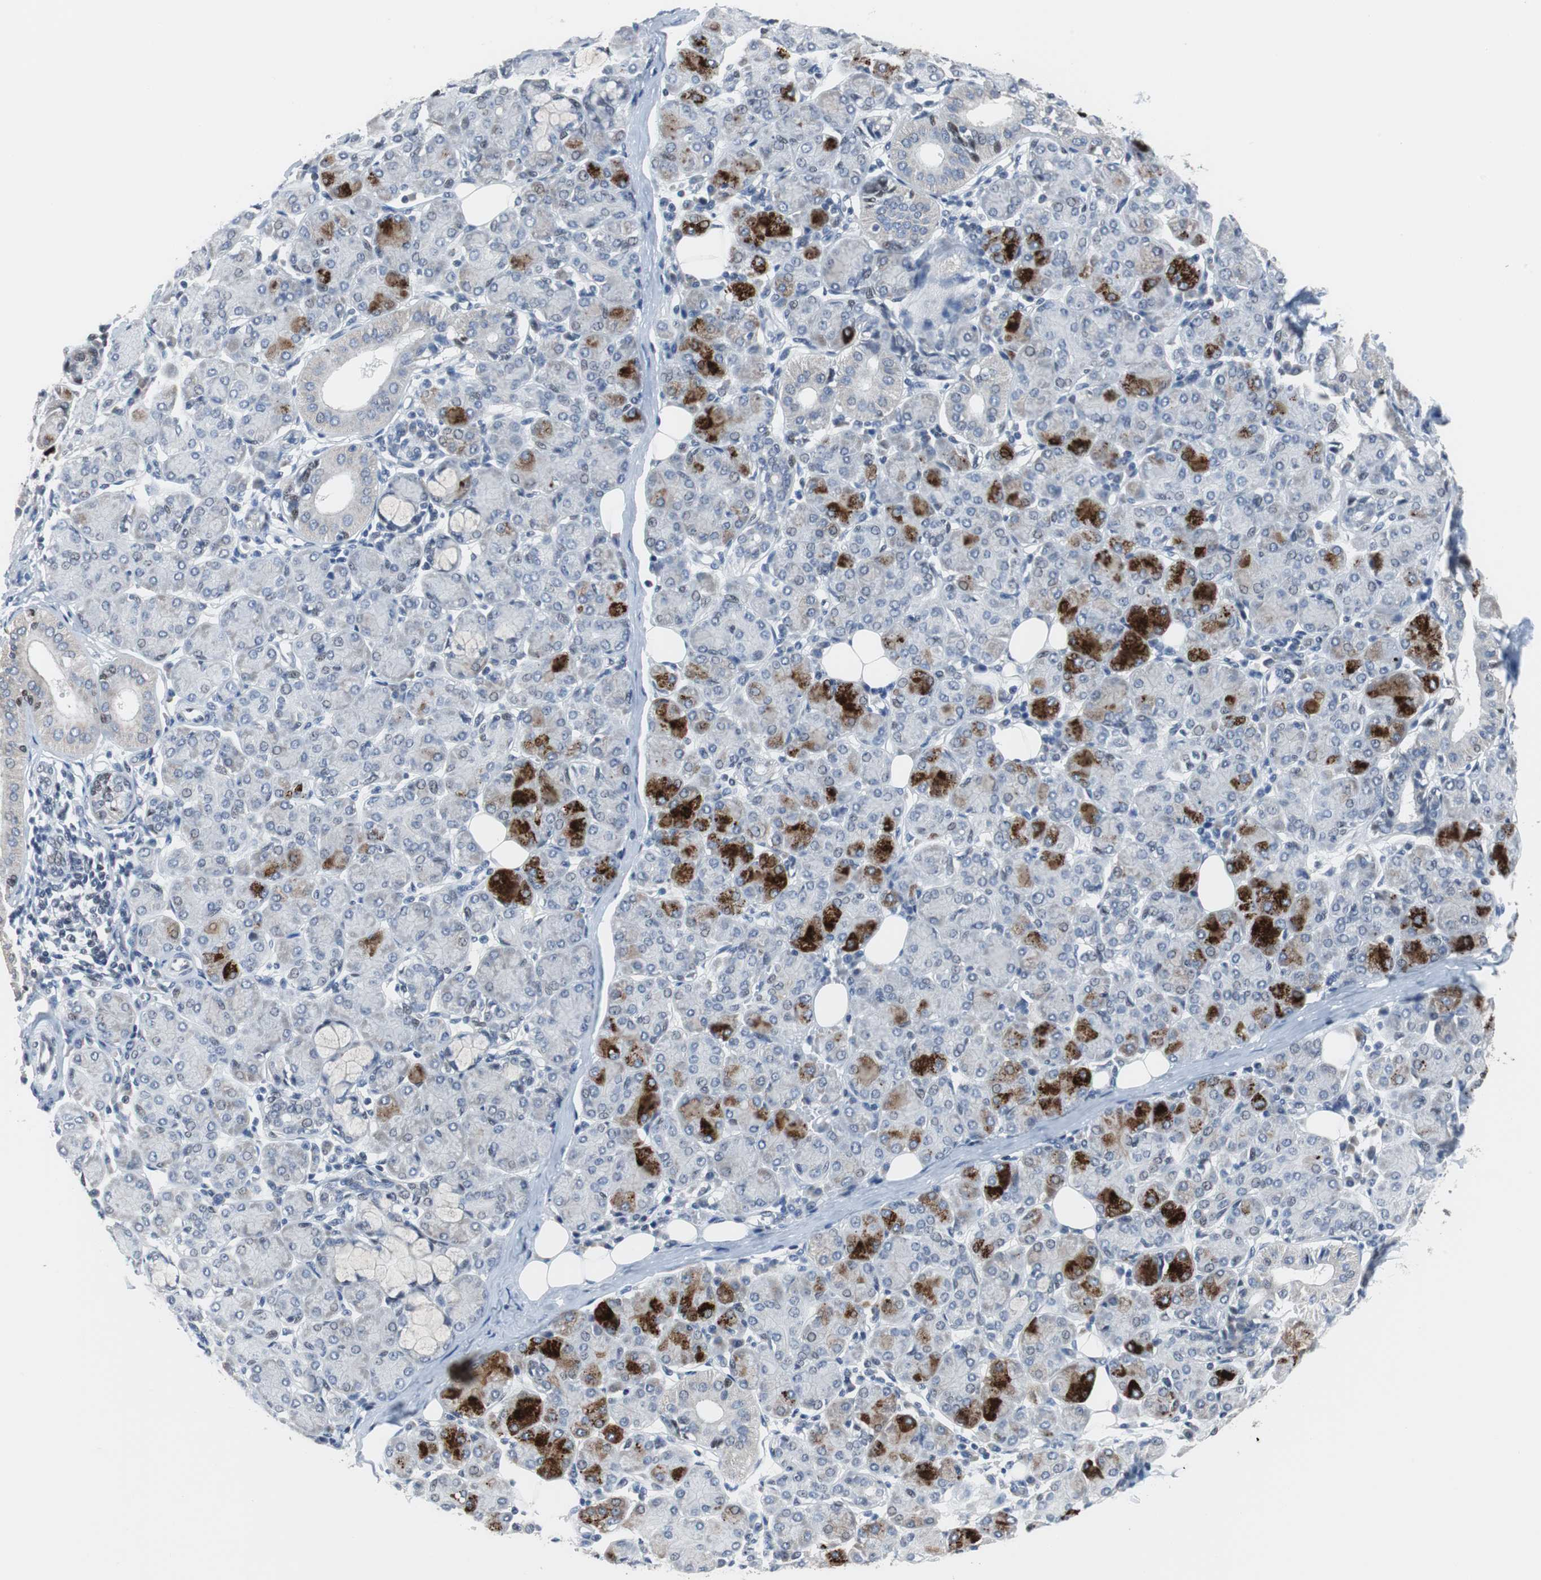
{"staining": {"intensity": "strong", "quantity": "25%-75%", "location": "cytoplasmic/membranous"}, "tissue": "salivary gland", "cell_type": "Glandular cells", "image_type": "normal", "snomed": [{"axis": "morphology", "description": "Normal tissue, NOS"}, {"axis": "morphology", "description": "Inflammation, NOS"}, {"axis": "topography", "description": "Lymph node"}, {"axis": "topography", "description": "Salivary gland"}], "caption": "Immunohistochemical staining of unremarkable salivary gland shows high levels of strong cytoplasmic/membranous expression in approximately 25%-75% of glandular cells. The staining was performed using DAB, with brown indicating positive protein expression. Nuclei are stained blue with hematoxylin.", "gene": "TP63", "patient": {"sex": "male", "age": 3}}